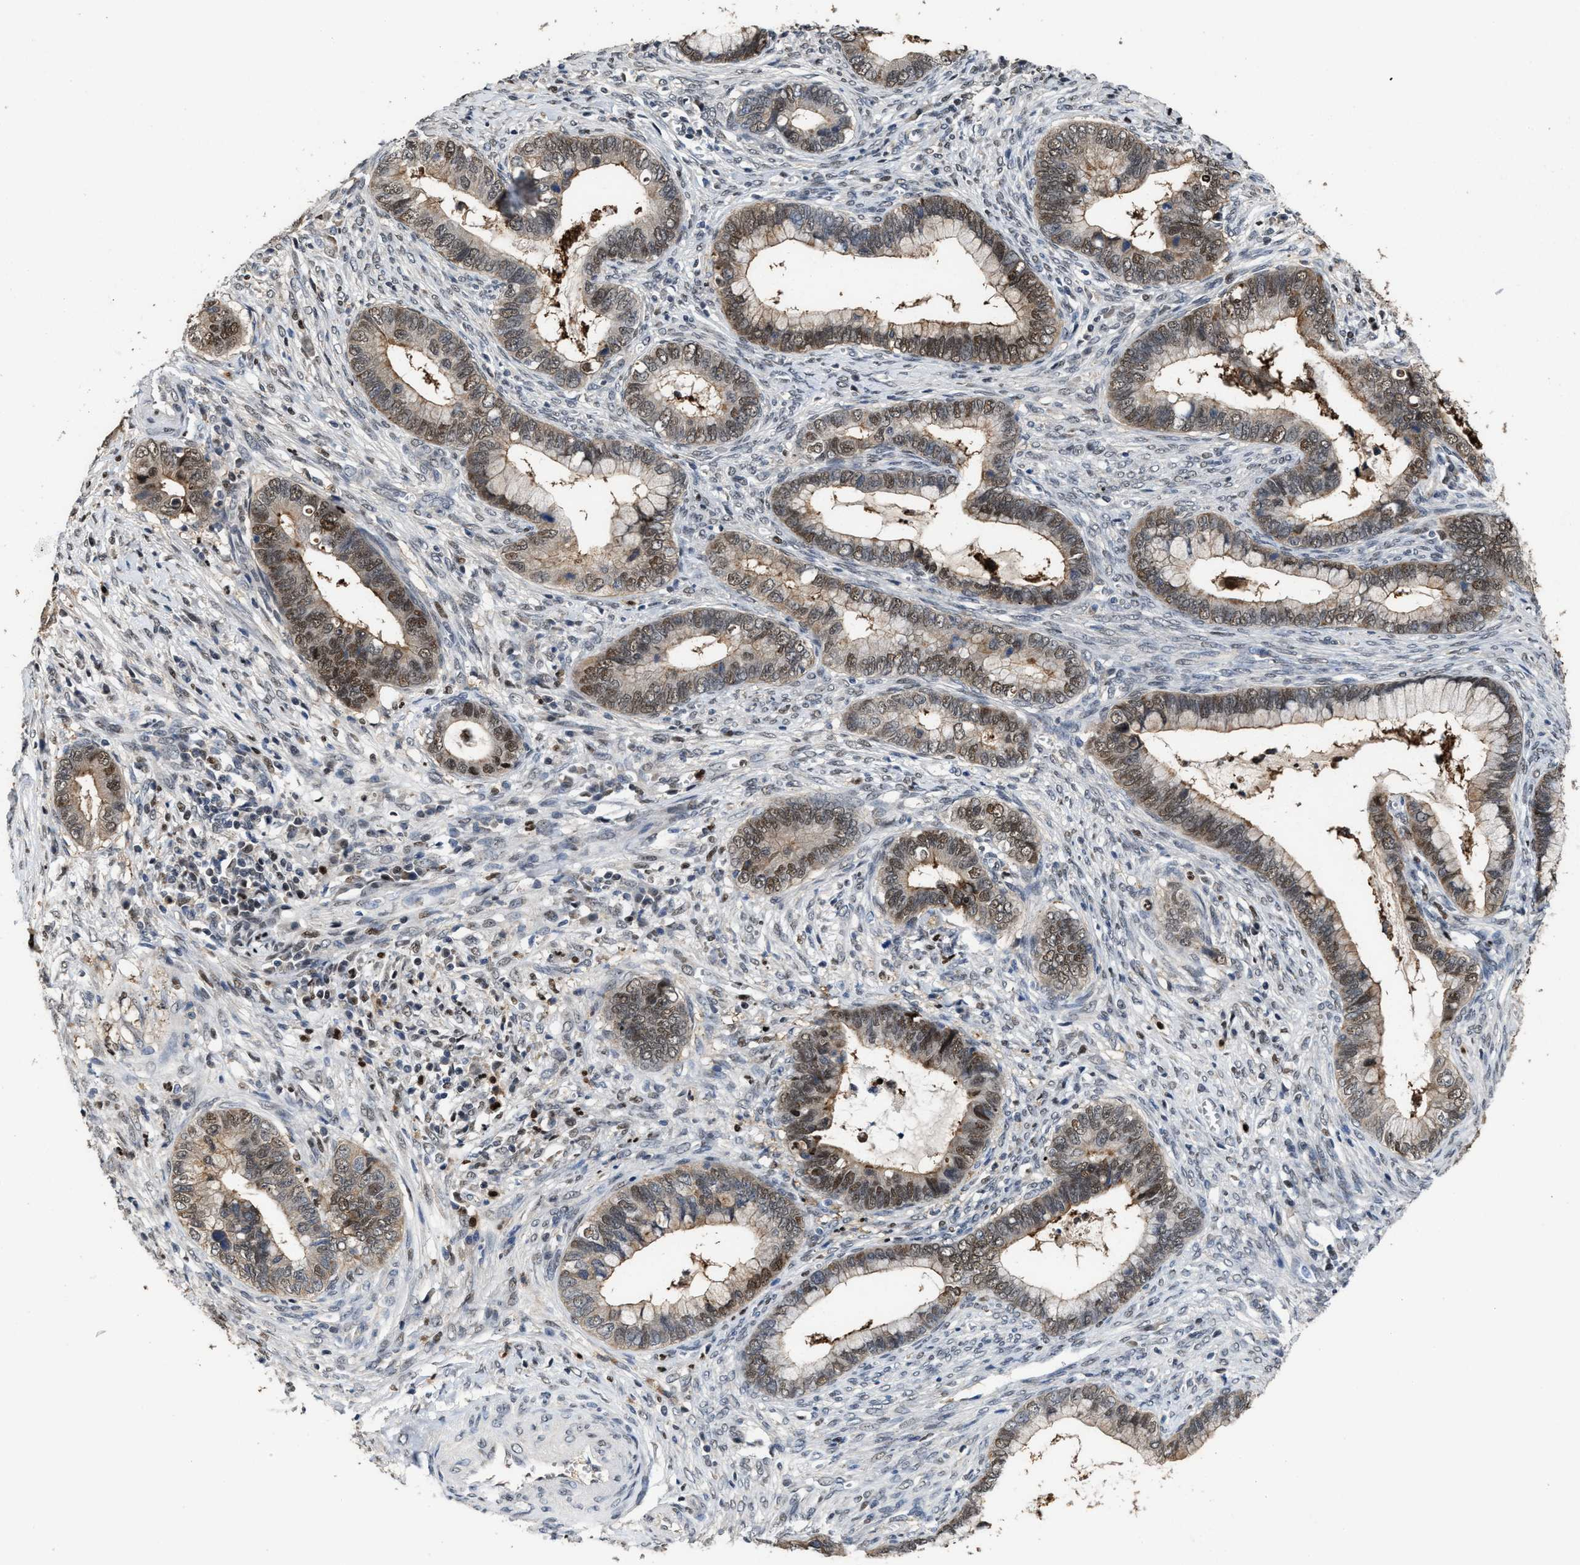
{"staining": {"intensity": "moderate", "quantity": ">75%", "location": "cytoplasmic/membranous,nuclear"}, "tissue": "cervical cancer", "cell_type": "Tumor cells", "image_type": "cancer", "snomed": [{"axis": "morphology", "description": "Adenocarcinoma, NOS"}, {"axis": "topography", "description": "Cervix"}], "caption": "Immunohistochemical staining of human cervical adenocarcinoma shows medium levels of moderate cytoplasmic/membranous and nuclear expression in about >75% of tumor cells.", "gene": "ZNF20", "patient": {"sex": "female", "age": 44}}